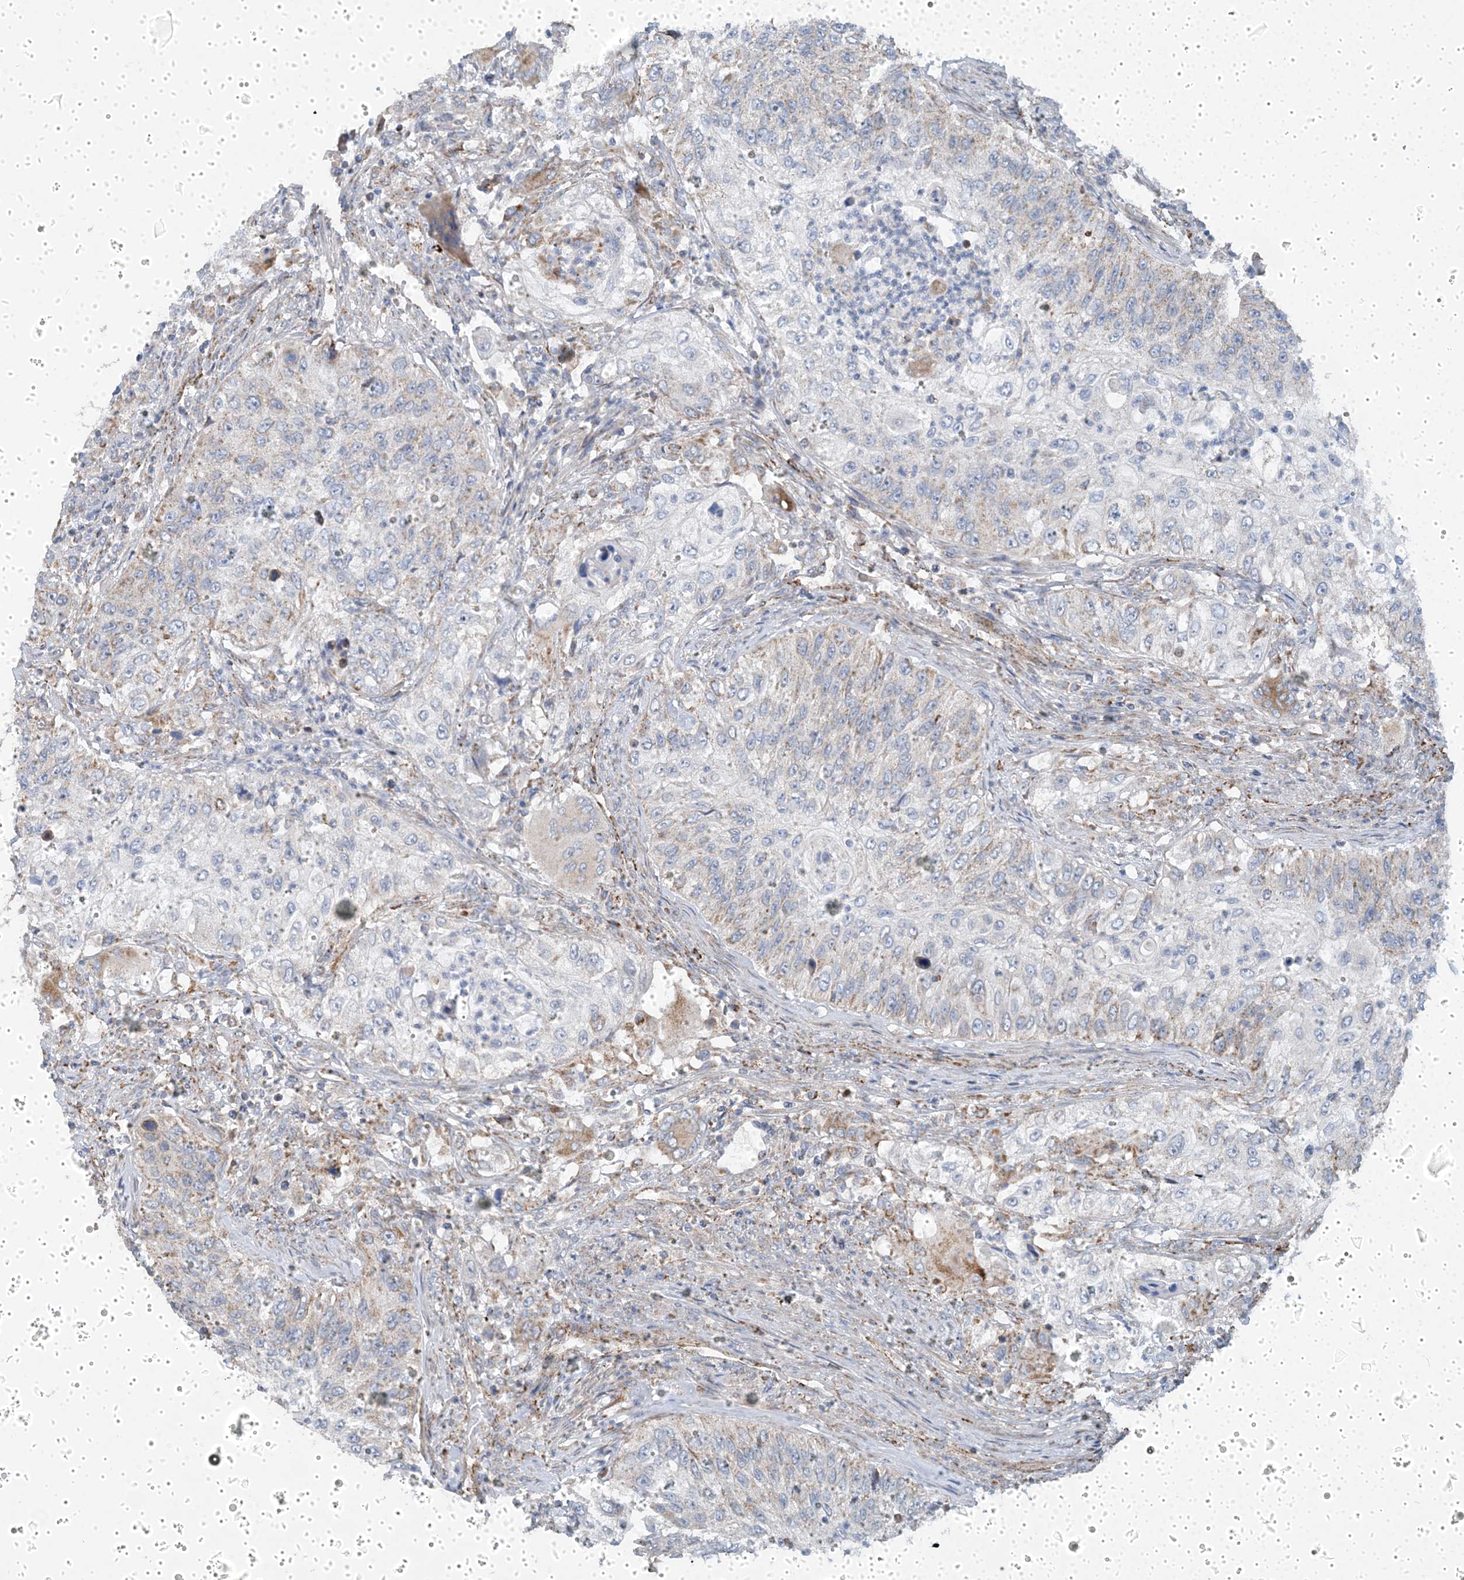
{"staining": {"intensity": "negative", "quantity": "none", "location": "none"}, "tissue": "urothelial cancer", "cell_type": "Tumor cells", "image_type": "cancer", "snomed": [{"axis": "morphology", "description": "Urothelial carcinoma, High grade"}, {"axis": "topography", "description": "Urinary bladder"}], "caption": "An IHC photomicrograph of urothelial cancer is shown. There is no staining in tumor cells of urothelial cancer. Nuclei are stained in blue.", "gene": "PCDHGA1", "patient": {"sex": "female", "age": 60}}